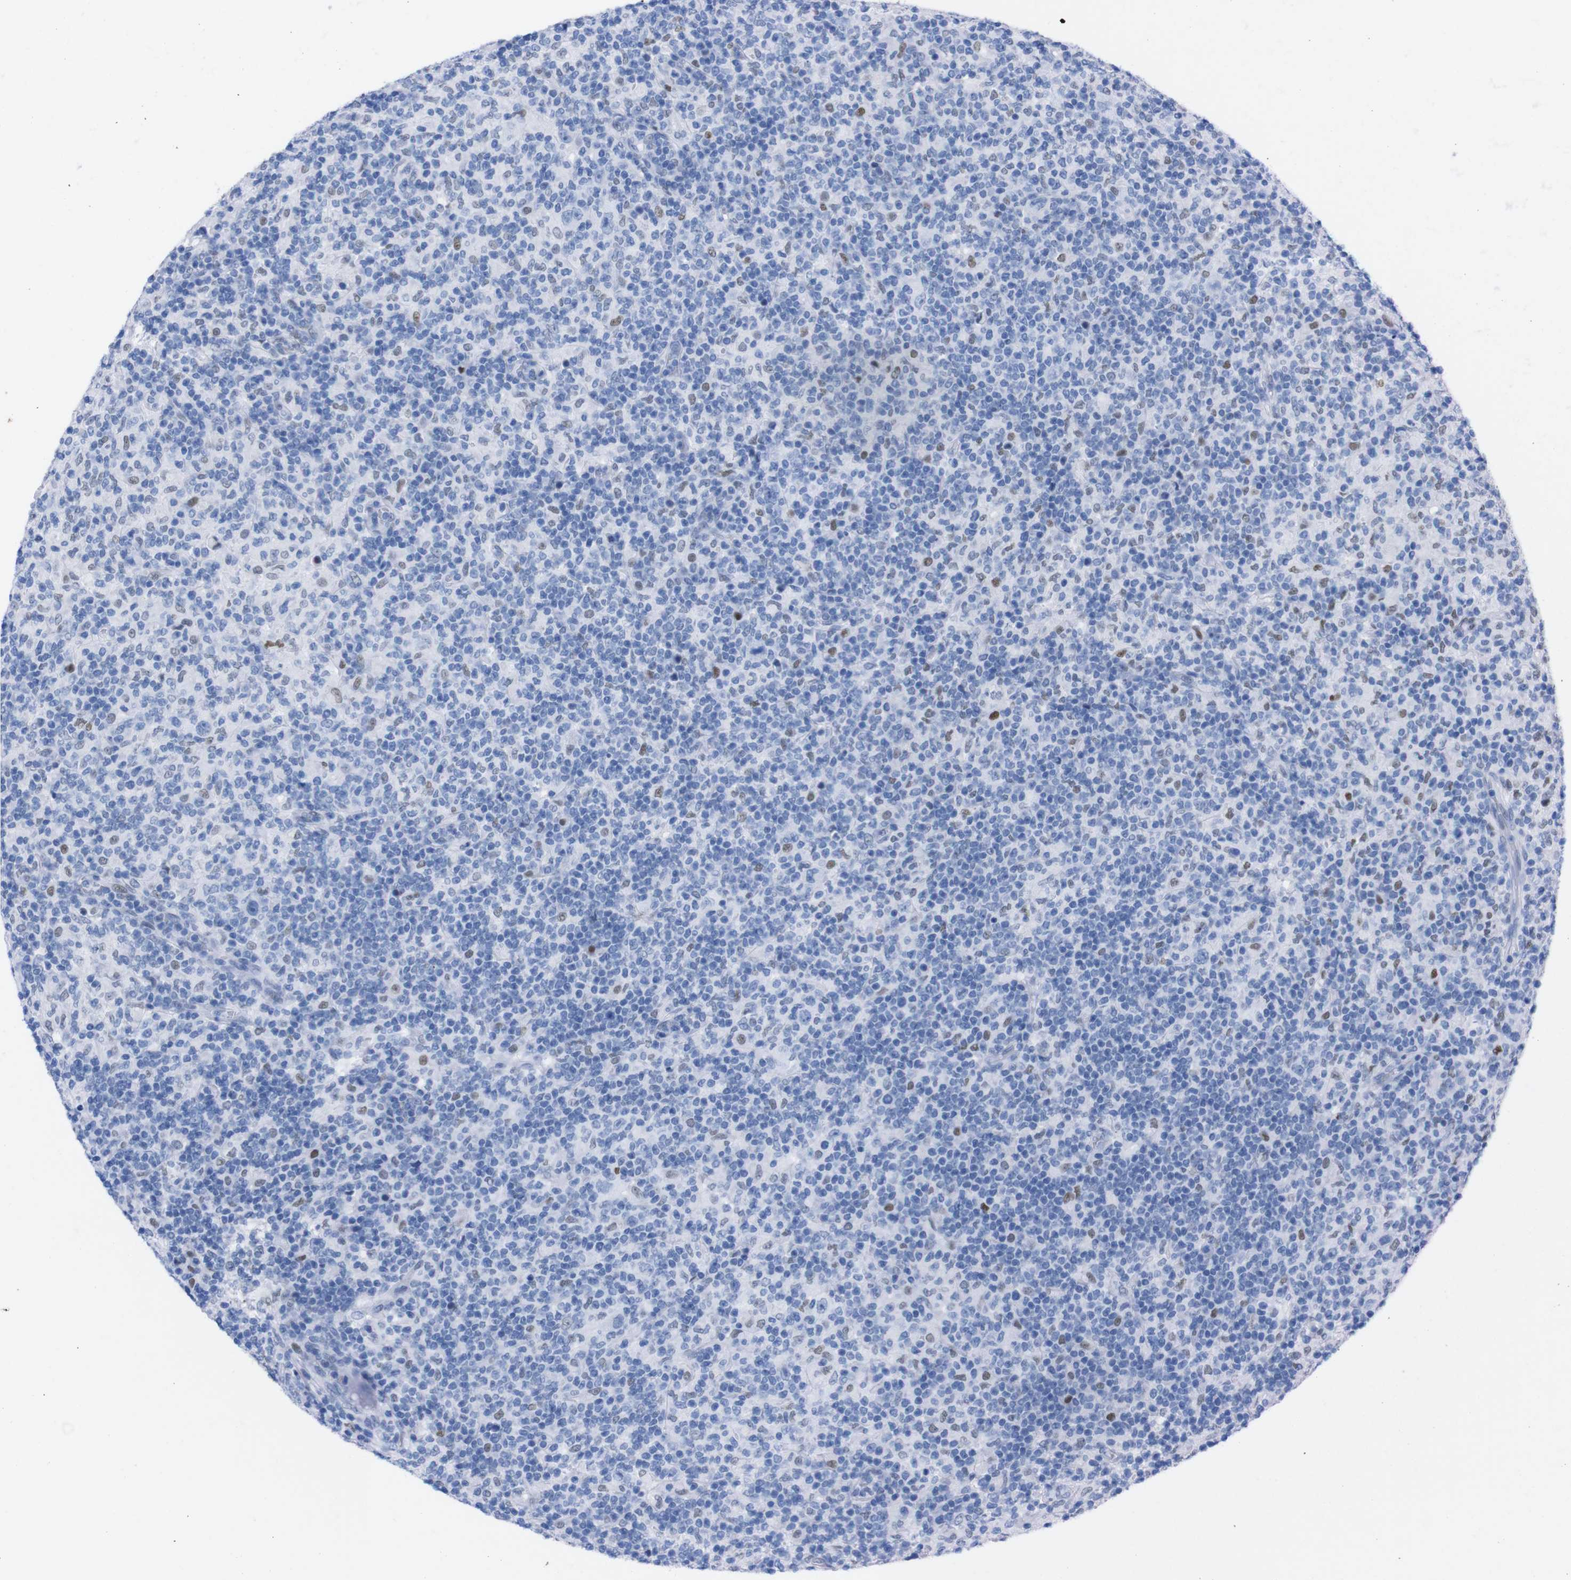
{"staining": {"intensity": "negative", "quantity": "none", "location": "none"}, "tissue": "lymphoma", "cell_type": "Tumor cells", "image_type": "cancer", "snomed": [{"axis": "morphology", "description": "Hodgkin's disease, NOS"}, {"axis": "topography", "description": "Lymph node"}], "caption": "An immunohistochemistry (IHC) micrograph of lymphoma is shown. There is no staining in tumor cells of lymphoma.", "gene": "P2RY12", "patient": {"sex": "male", "age": 70}}